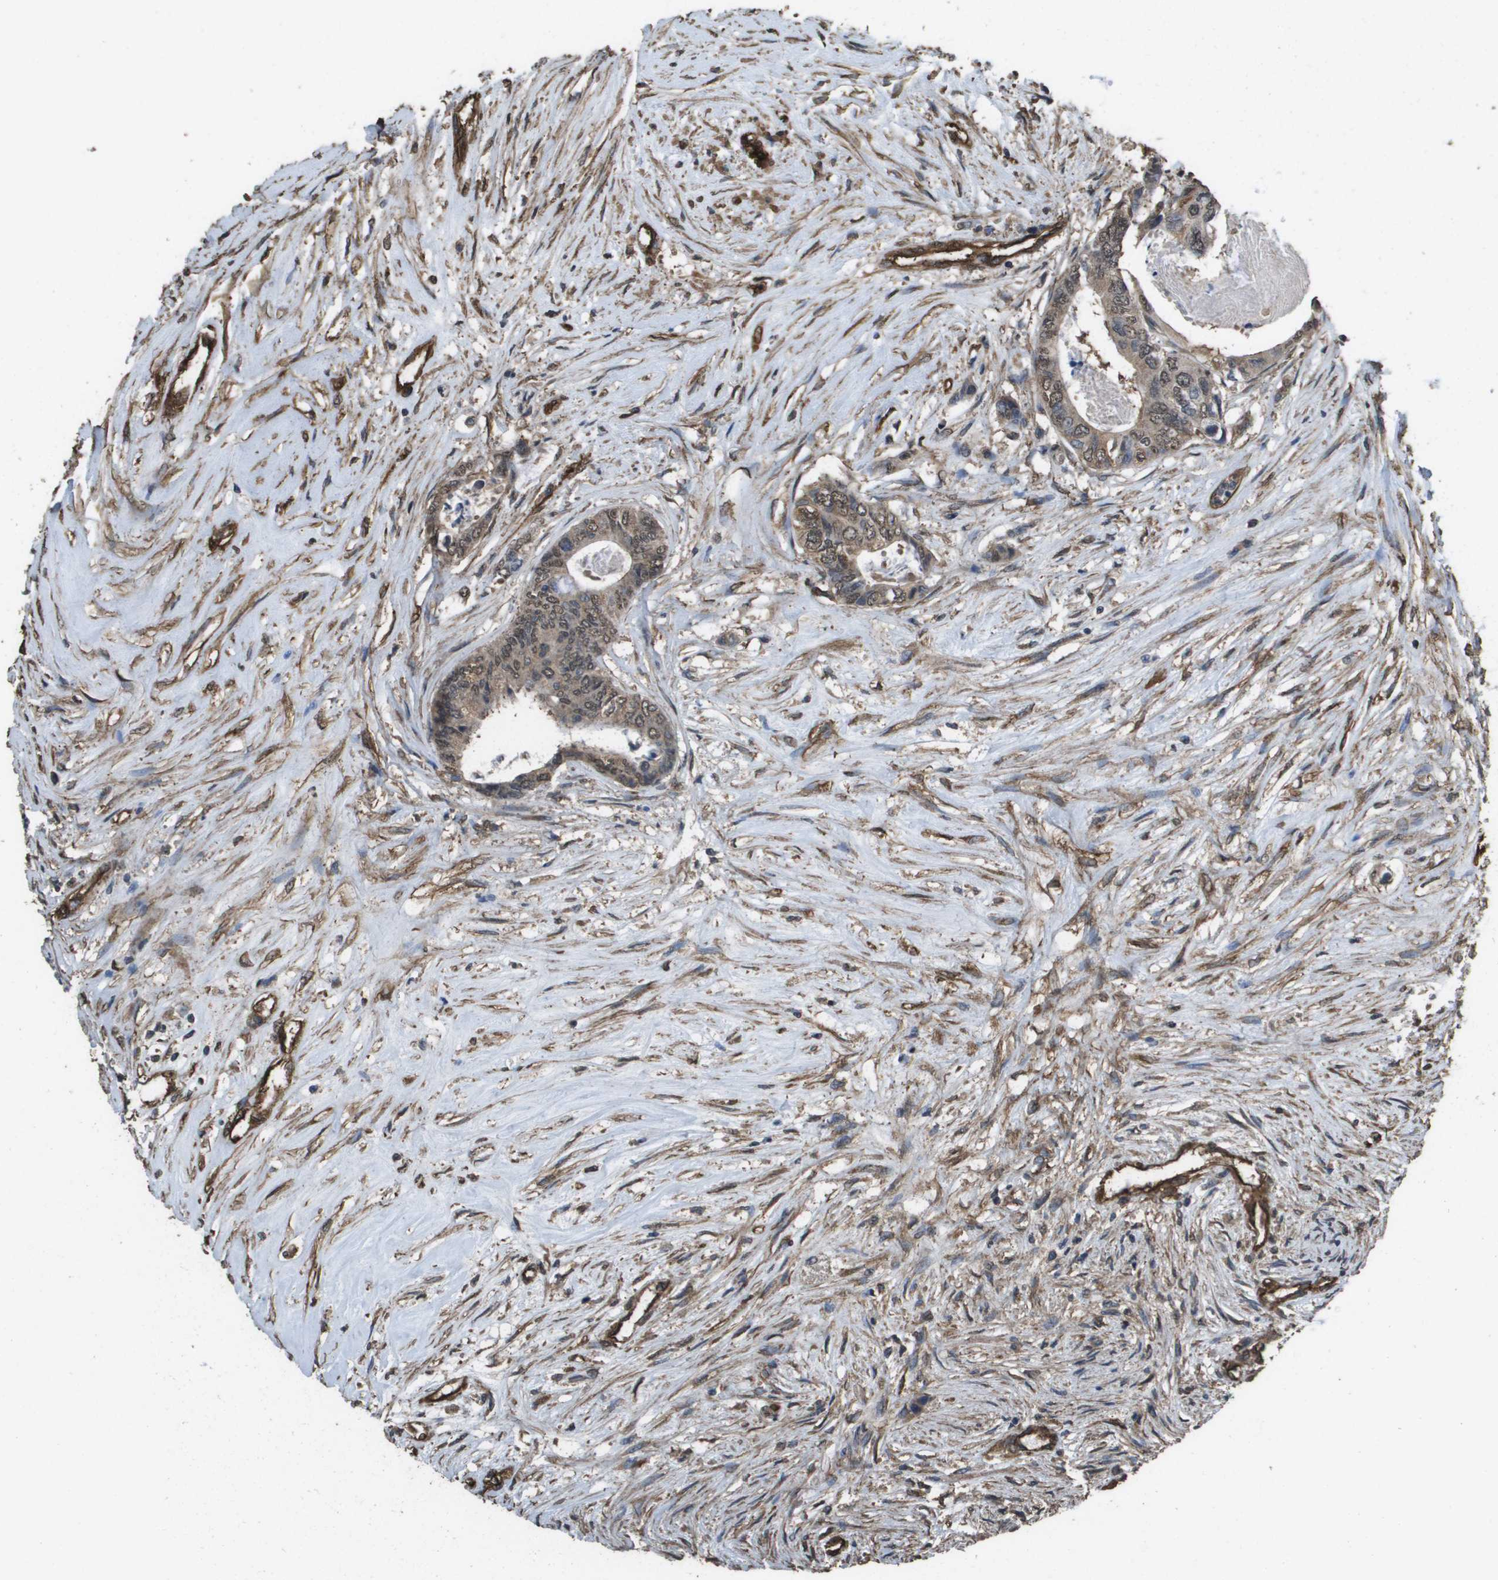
{"staining": {"intensity": "weak", "quantity": ">75%", "location": "cytoplasmic/membranous,nuclear"}, "tissue": "colorectal cancer", "cell_type": "Tumor cells", "image_type": "cancer", "snomed": [{"axis": "morphology", "description": "Adenocarcinoma, NOS"}, {"axis": "topography", "description": "Rectum"}], "caption": "Protein expression analysis of human colorectal cancer (adenocarcinoma) reveals weak cytoplasmic/membranous and nuclear staining in about >75% of tumor cells.", "gene": "AAMP", "patient": {"sex": "male", "age": 63}}